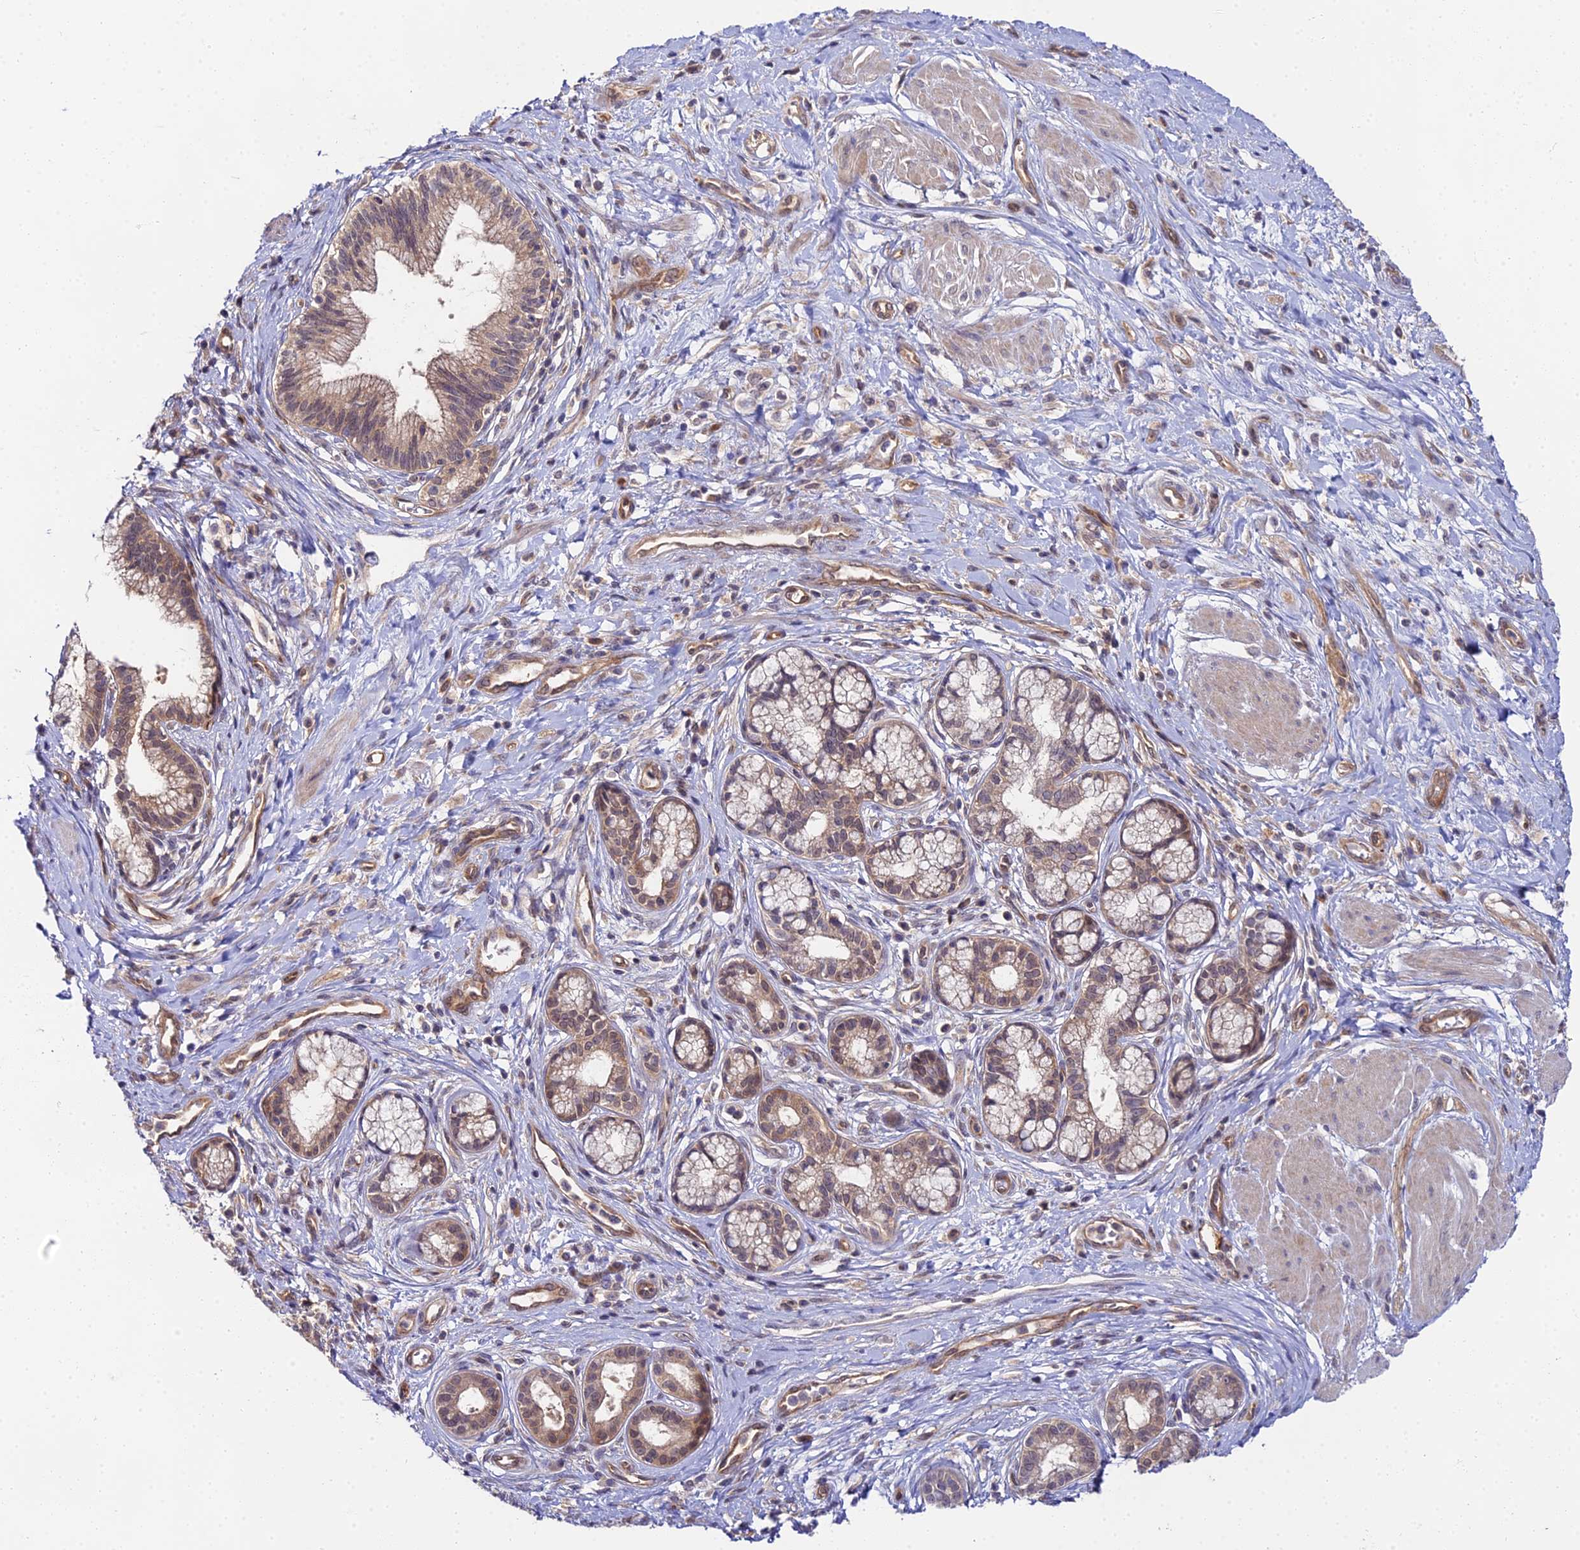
{"staining": {"intensity": "moderate", "quantity": ">75%", "location": "cytoplasmic/membranous"}, "tissue": "pancreatic cancer", "cell_type": "Tumor cells", "image_type": "cancer", "snomed": [{"axis": "morphology", "description": "Adenocarcinoma, NOS"}, {"axis": "topography", "description": "Pancreas"}], "caption": "Adenocarcinoma (pancreatic) tissue displays moderate cytoplasmic/membranous expression in approximately >75% of tumor cells", "gene": "PPP2R2C", "patient": {"sex": "male", "age": 72}}